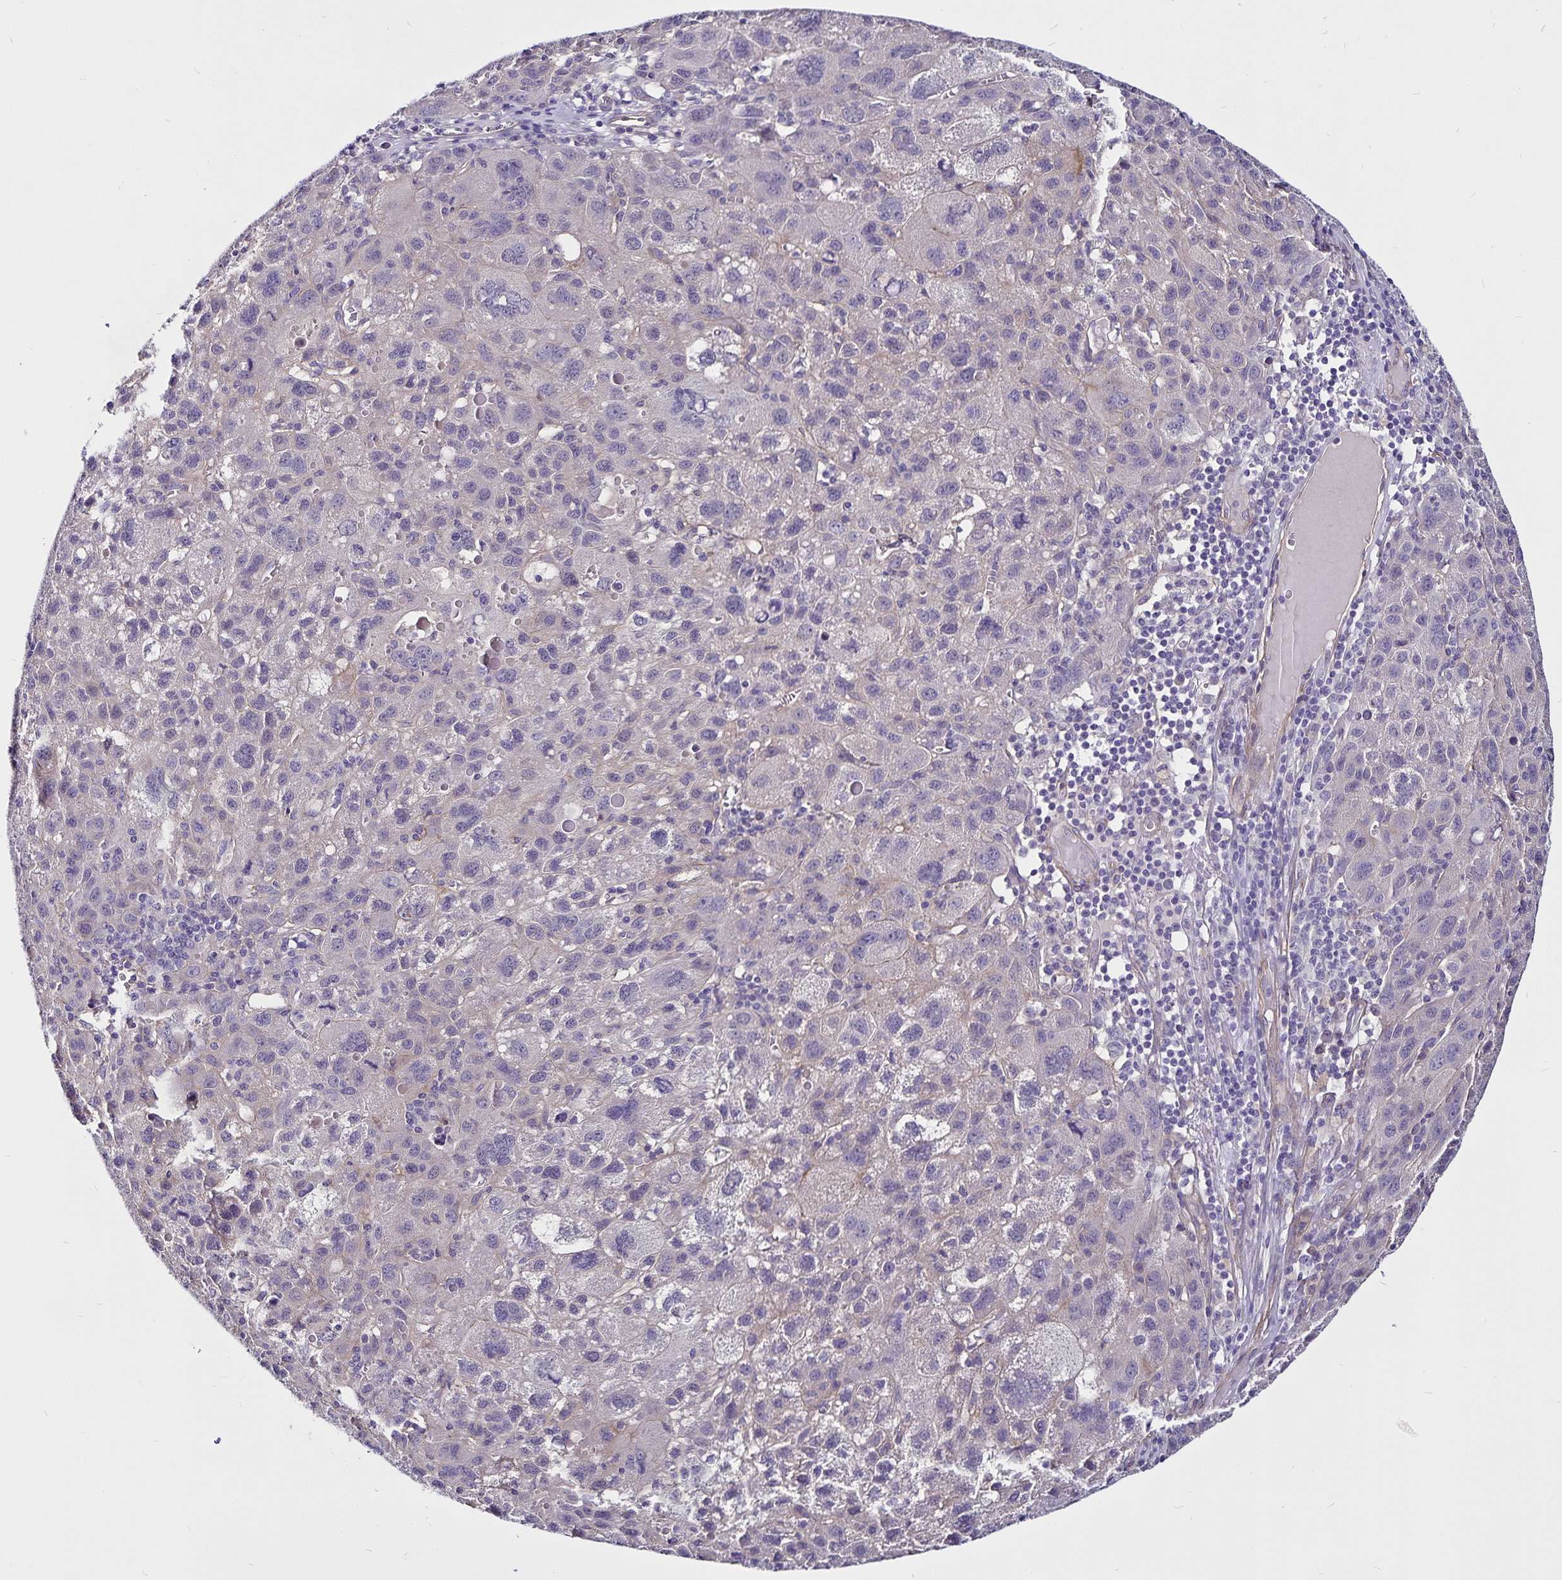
{"staining": {"intensity": "negative", "quantity": "none", "location": "none"}, "tissue": "liver cancer", "cell_type": "Tumor cells", "image_type": "cancer", "snomed": [{"axis": "morphology", "description": "Carcinoma, Hepatocellular, NOS"}, {"axis": "topography", "description": "Liver"}], "caption": "Tumor cells show no significant protein expression in liver cancer (hepatocellular carcinoma).", "gene": "GNG12", "patient": {"sex": "female", "age": 77}}